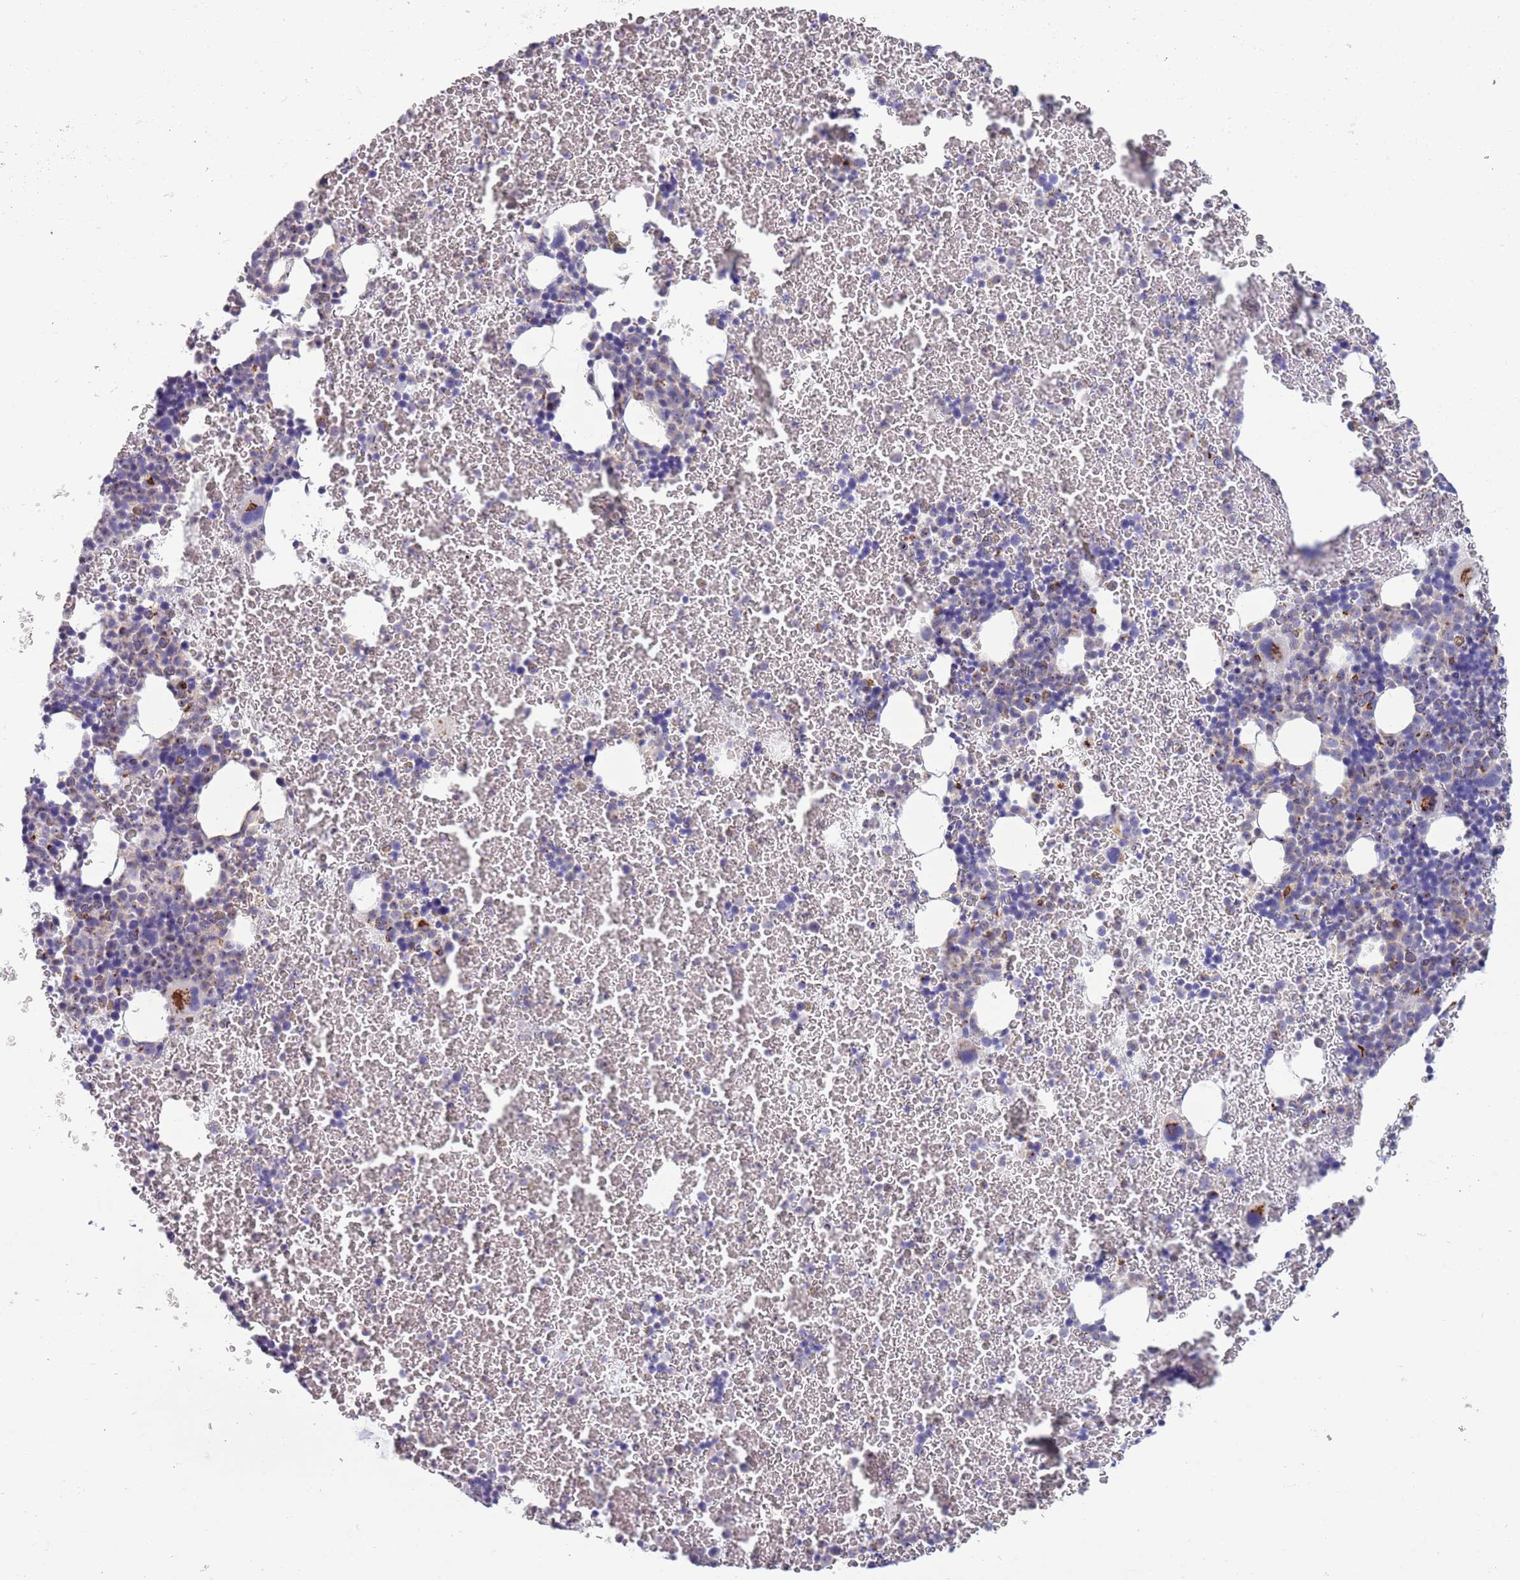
{"staining": {"intensity": "negative", "quantity": "none", "location": "none"}, "tissue": "bone marrow", "cell_type": "Hematopoietic cells", "image_type": "normal", "snomed": [{"axis": "morphology", "description": "Normal tissue, NOS"}, {"axis": "topography", "description": "Bone marrow"}], "caption": "This is an immunohistochemistry photomicrograph of unremarkable bone marrow. There is no staining in hematopoietic cells.", "gene": "ACSBG1", "patient": {"sex": "male", "age": 11}}